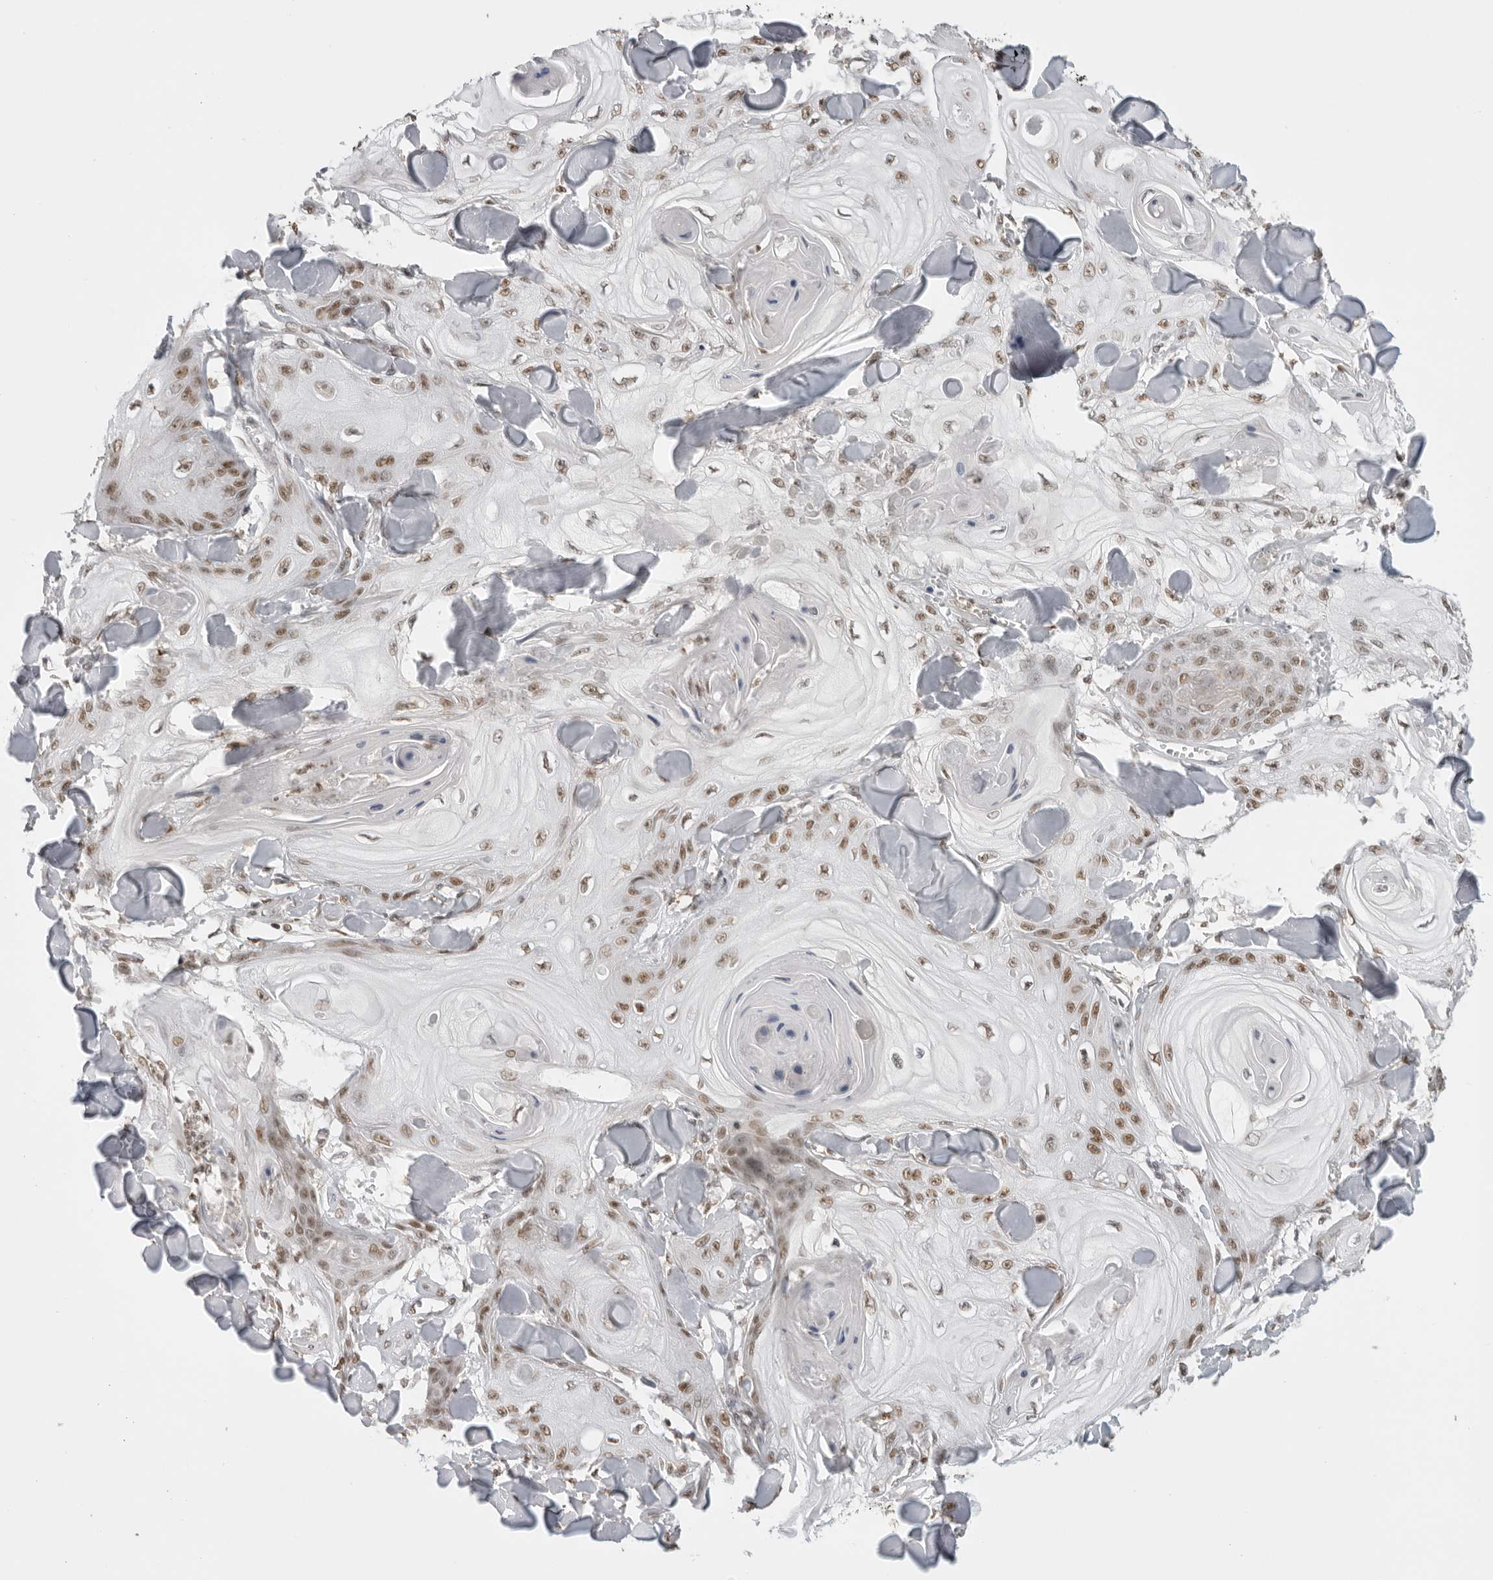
{"staining": {"intensity": "moderate", "quantity": ">75%", "location": "nuclear"}, "tissue": "skin cancer", "cell_type": "Tumor cells", "image_type": "cancer", "snomed": [{"axis": "morphology", "description": "Squamous cell carcinoma, NOS"}, {"axis": "topography", "description": "Skin"}], "caption": "The image reveals staining of skin cancer, revealing moderate nuclear protein positivity (brown color) within tumor cells. Nuclei are stained in blue.", "gene": "RPA2", "patient": {"sex": "male", "age": 74}}